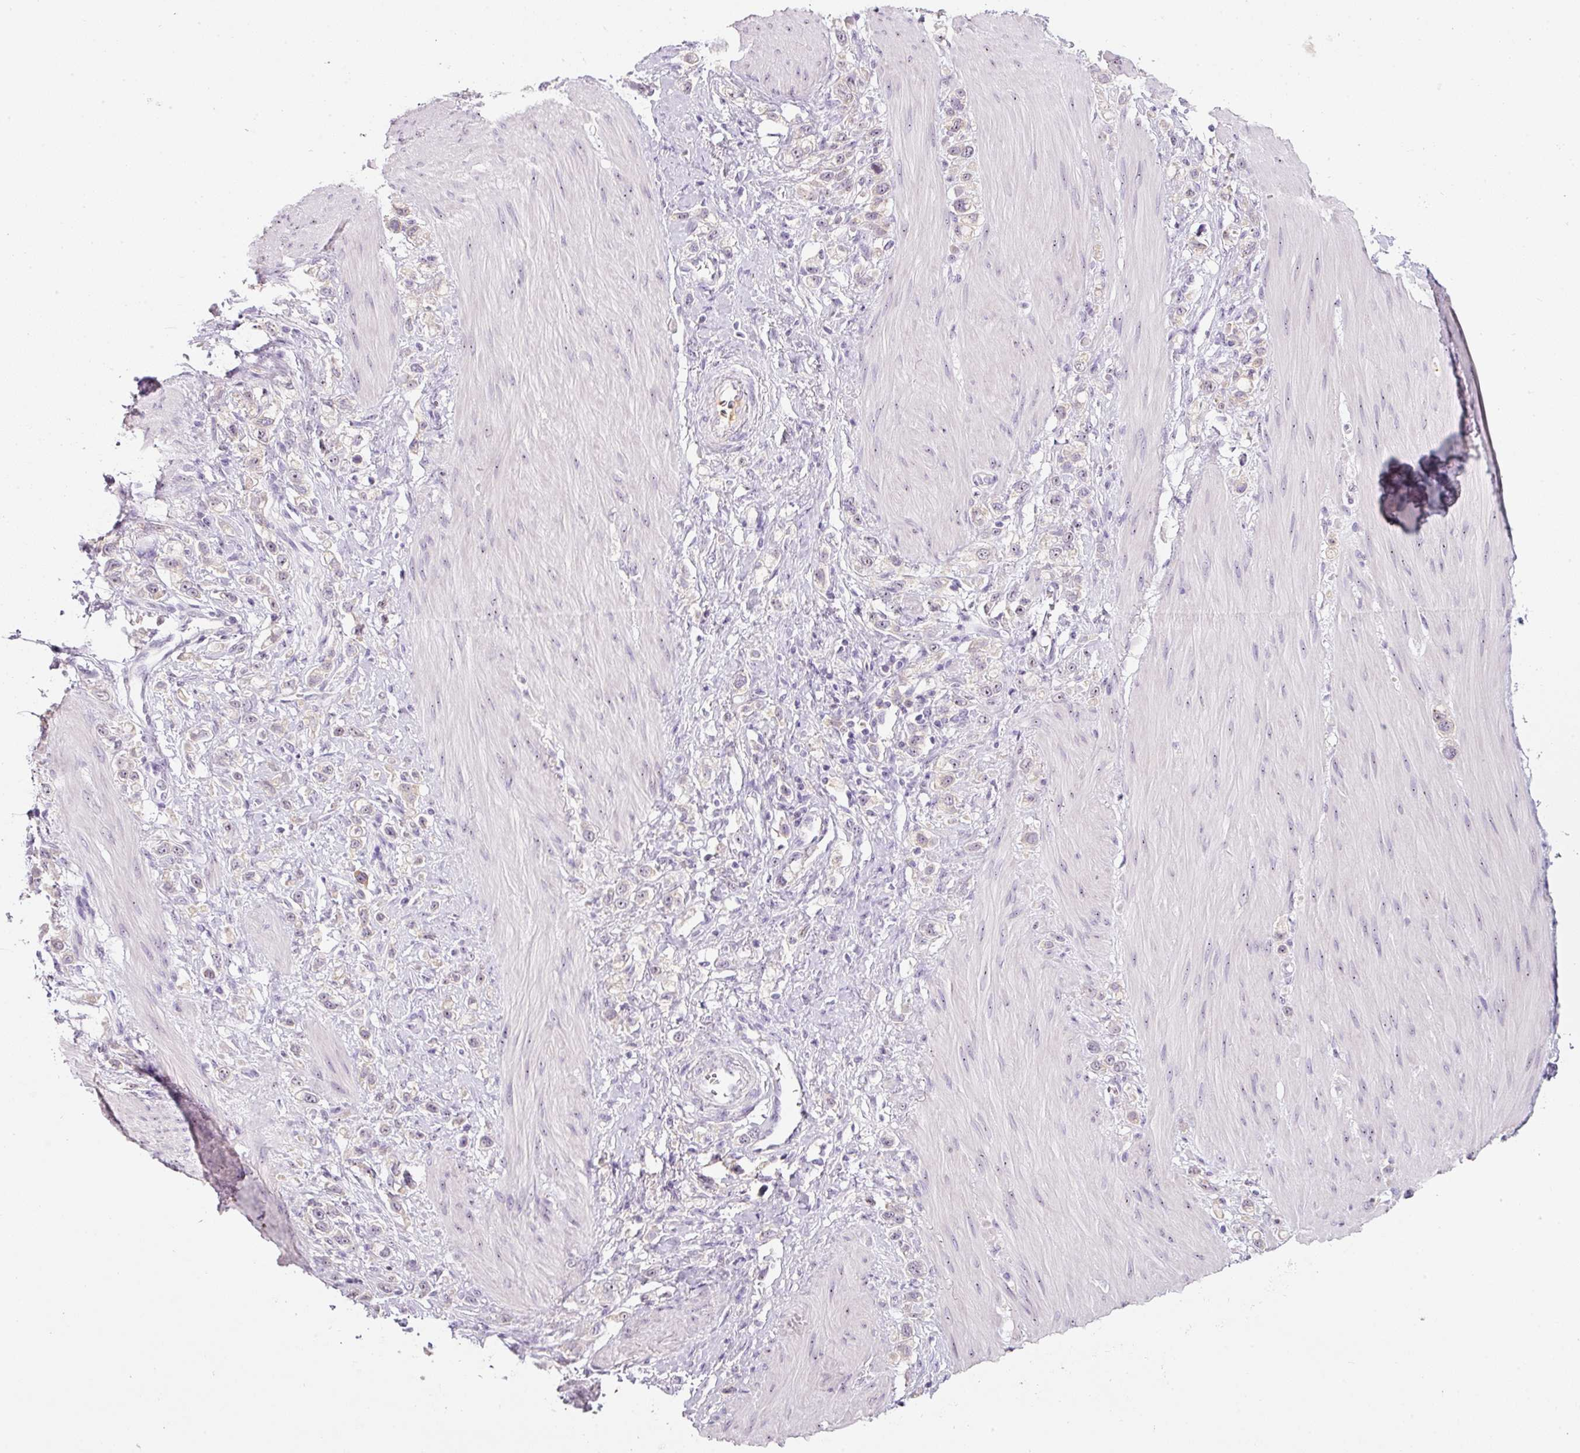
{"staining": {"intensity": "moderate", "quantity": "<25%", "location": "cytoplasmic/membranous"}, "tissue": "stomach cancer", "cell_type": "Tumor cells", "image_type": "cancer", "snomed": [{"axis": "morphology", "description": "Adenocarcinoma, NOS"}, {"axis": "topography", "description": "Stomach"}], "caption": "An IHC micrograph of neoplastic tissue is shown. Protein staining in brown labels moderate cytoplasmic/membranous positivity in stomach cancer (adenocarcinoma) within tumor cells.", "gene": "TMEM37", "patient": {"sex": "female", "age": 65}}